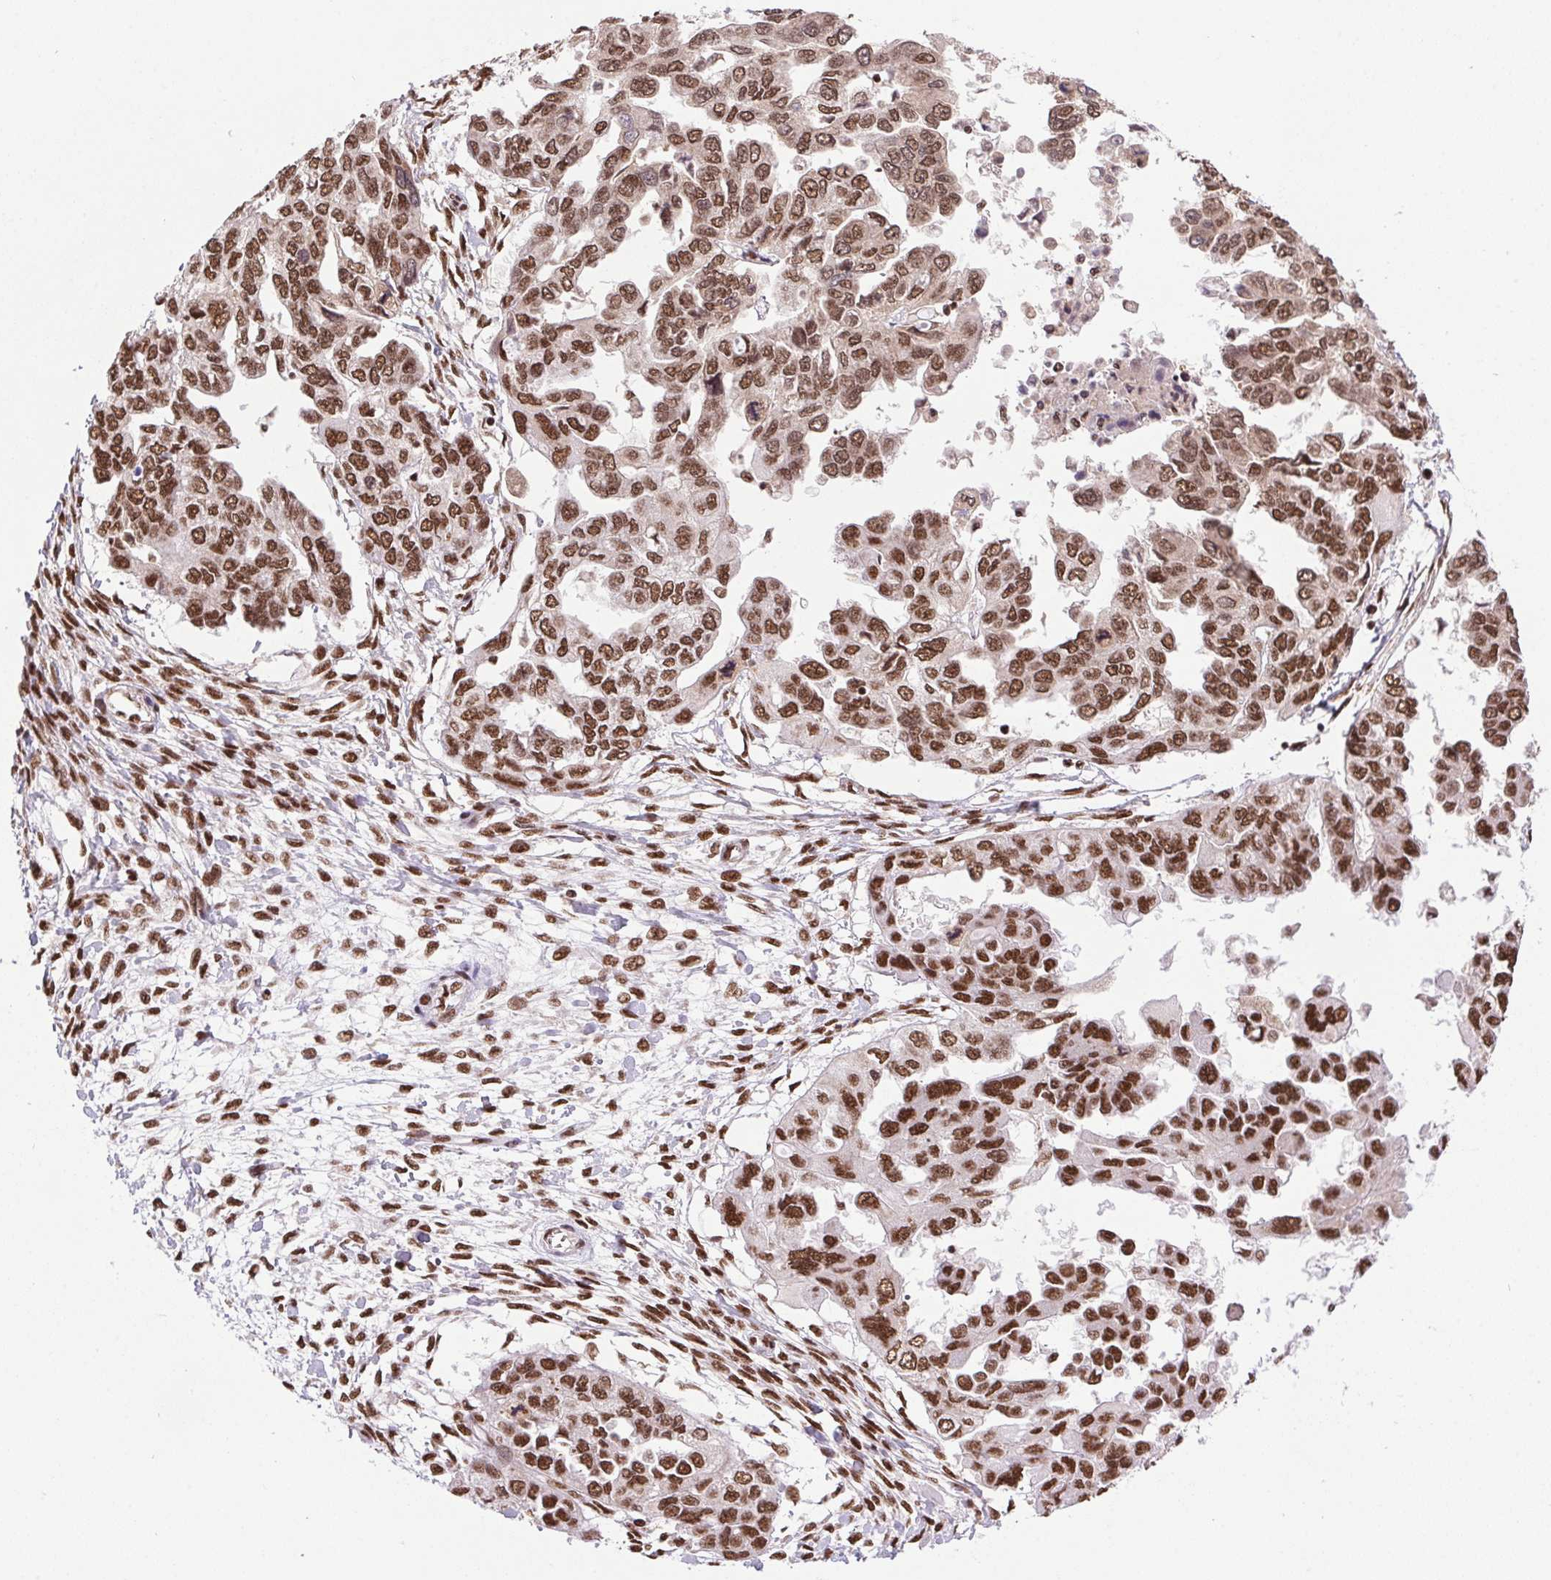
{"staining": {"intensity": "strong", "quantity": ">75%", "location": "nuclear"}, "tissue": "ovarian cancer", "cell_type": "Tumor cells", "image_type": "cancer", "snomed": [{"axis": "morphology", "description": "Cystadenocarcinoma, serous, NOS"}, {"axis": "topography", "description": "Ovary"}], "caption": "This micrograph exhibits IHC staining of serous cystadenocarcinoma (ovarian), with high strong nuclear positivity in approximately >75% of tumor cells.", "gene": "ZNF207", "patient": {"sex": "female", "age": 53}}